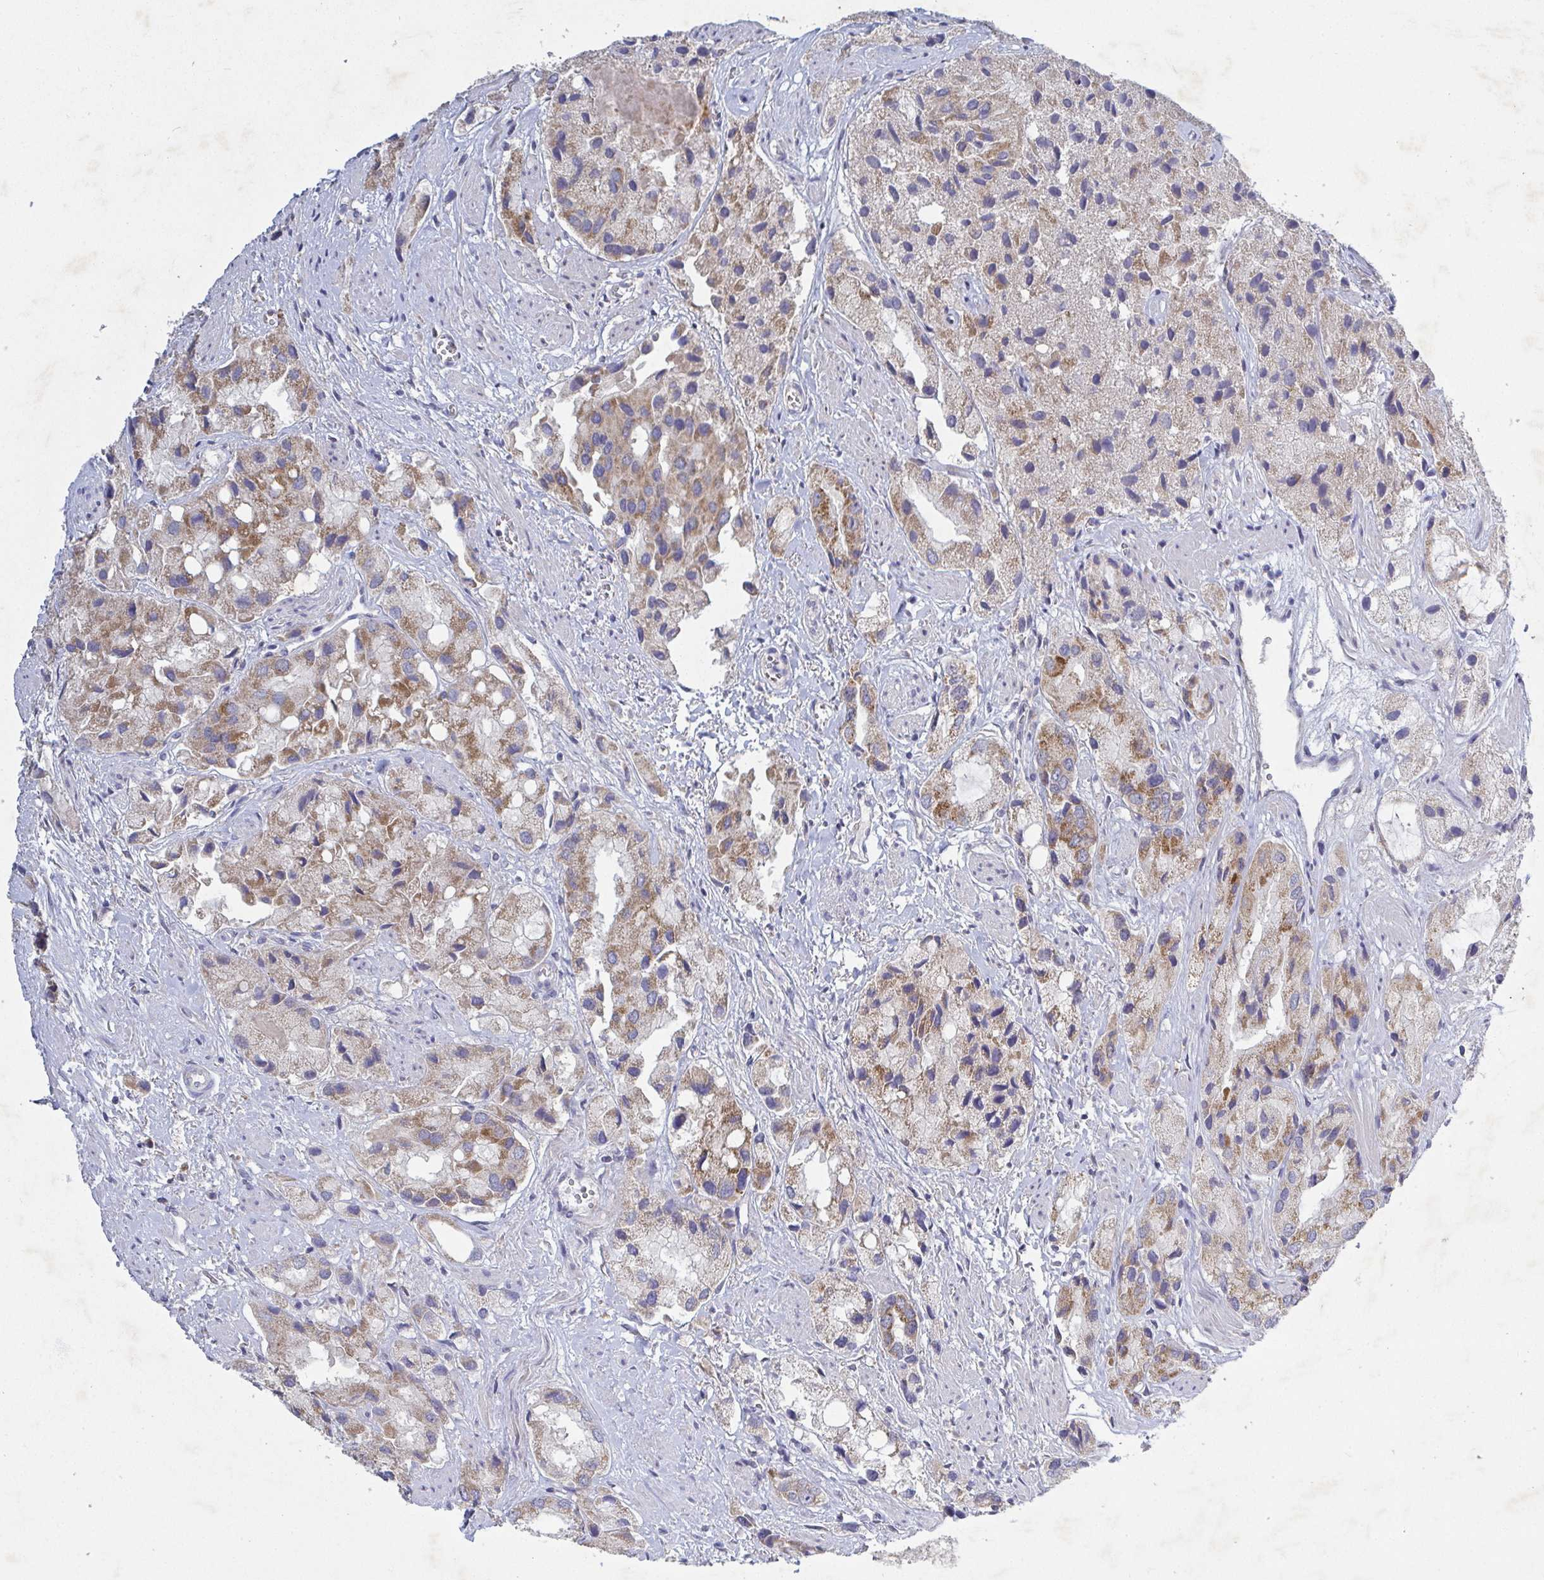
{"staining": {"intensity": "moderate", "quantity": "25%-75%", "location": "cytoplasmic/membranous"}, "tissue": "prostate cancer", "cell_type": "Tumor cells", "image_type": "cancer", "snomed": [{"axis": "morphology", "description": "Adenocarcinoma, Low grade"}, {"axis": "topography", "description": "Prostate"}], "caption": "Low-grade adenocarcinoma (prostate) was stained to show a protein in brown. There is medium levels of moderate cytoplasmic/membranous positivity in about 25%-75% of tumor cells. (Brightfield microscopy of DAB IHC at high magnification).", "gene": "GALNT13", "patient": {"sex": "male", "age": 69}}